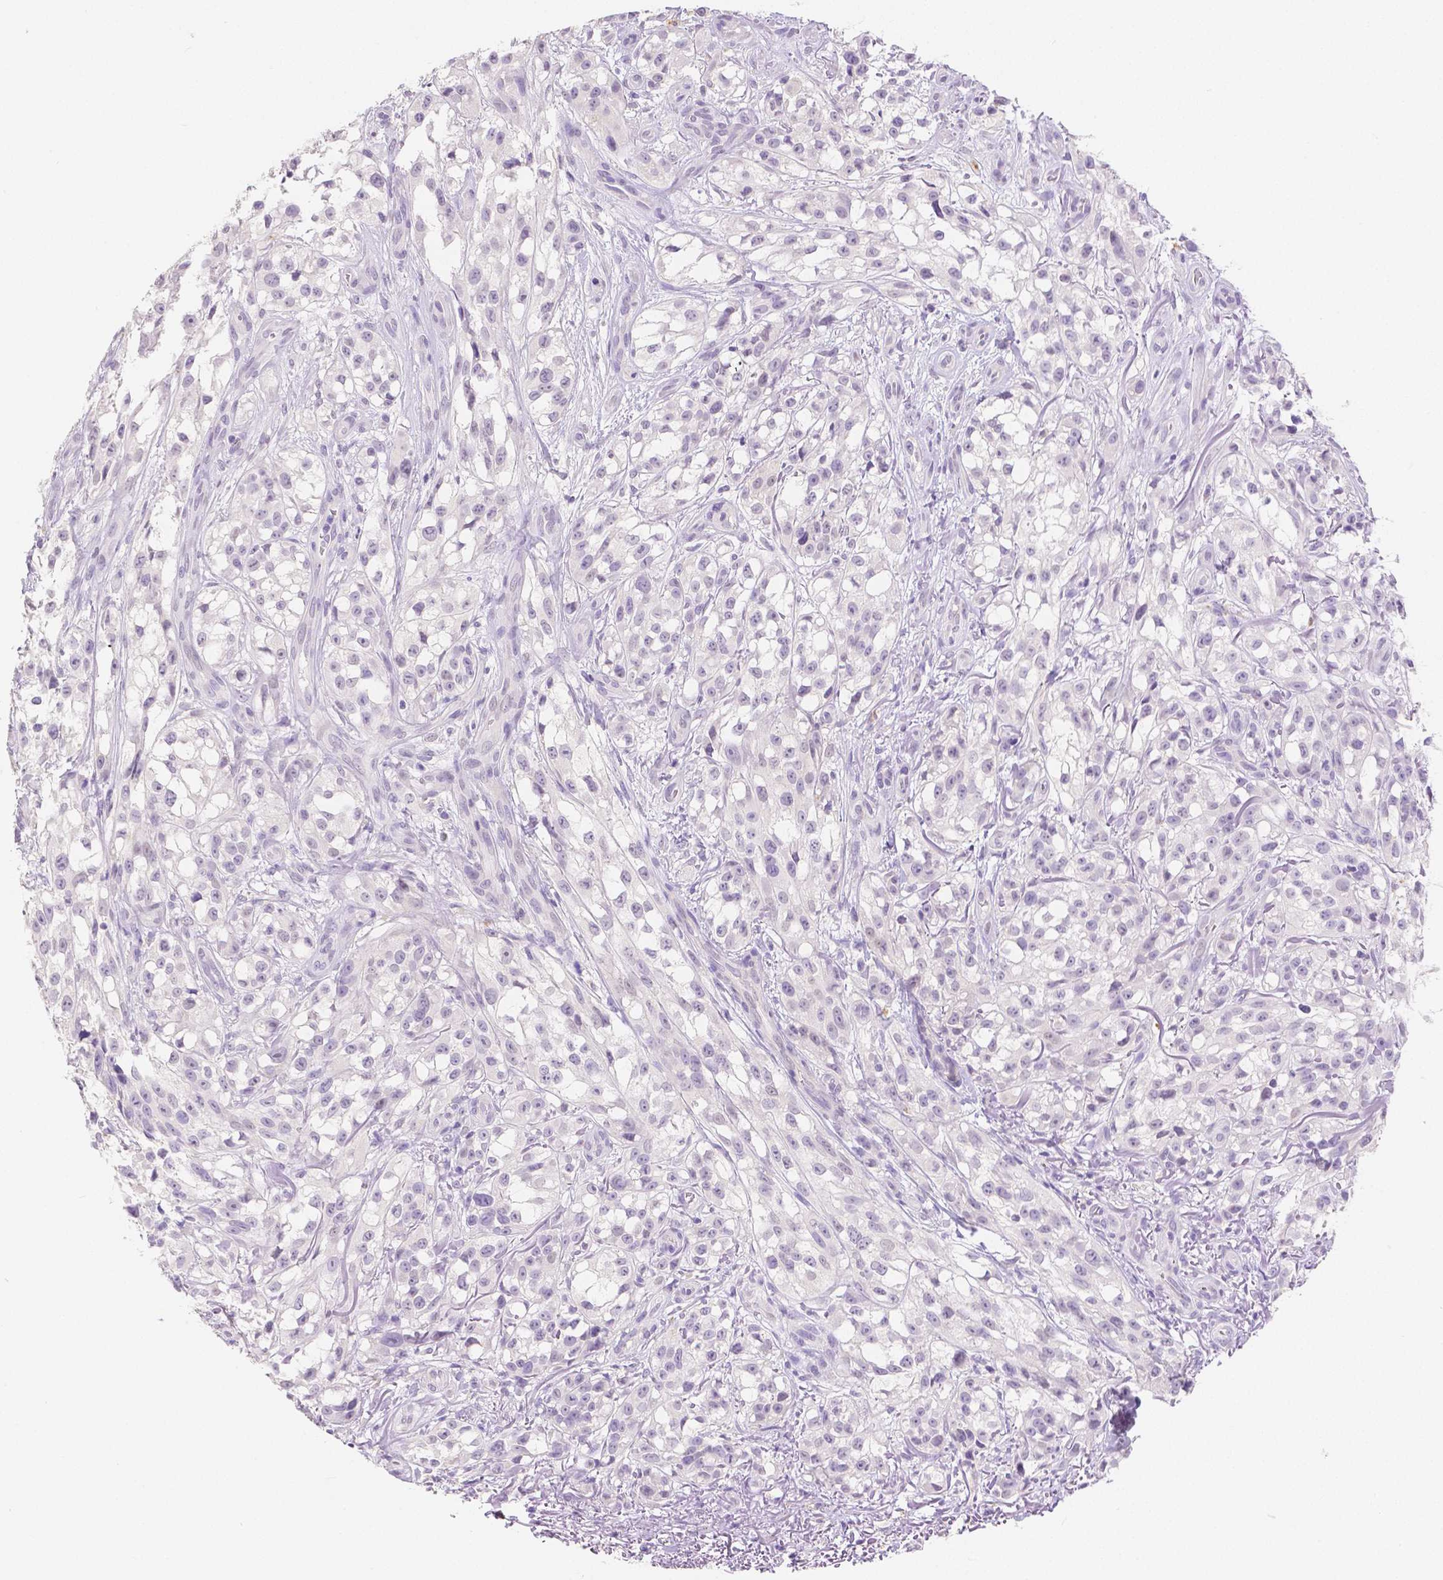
{"staining": {"intensity": "negative", "quantity": "none", "location": "none"}, "tissue": "melanoma", "cell_type": "Tumor cells", "image_type": "cancer", "snomed": [{"axis": "morphology", "description": "Malignant melanoma, NOS"}, {"axis": "topography", "description": "Skin"}], "caption": "Protein analysis of malignant melanoma reveals no significant staining in tumor cells. (Brightfield microscopy of DAB IHC at high magnification).", "gene": "HNF1B", "patient": {"sex": "female", "age": 85}}